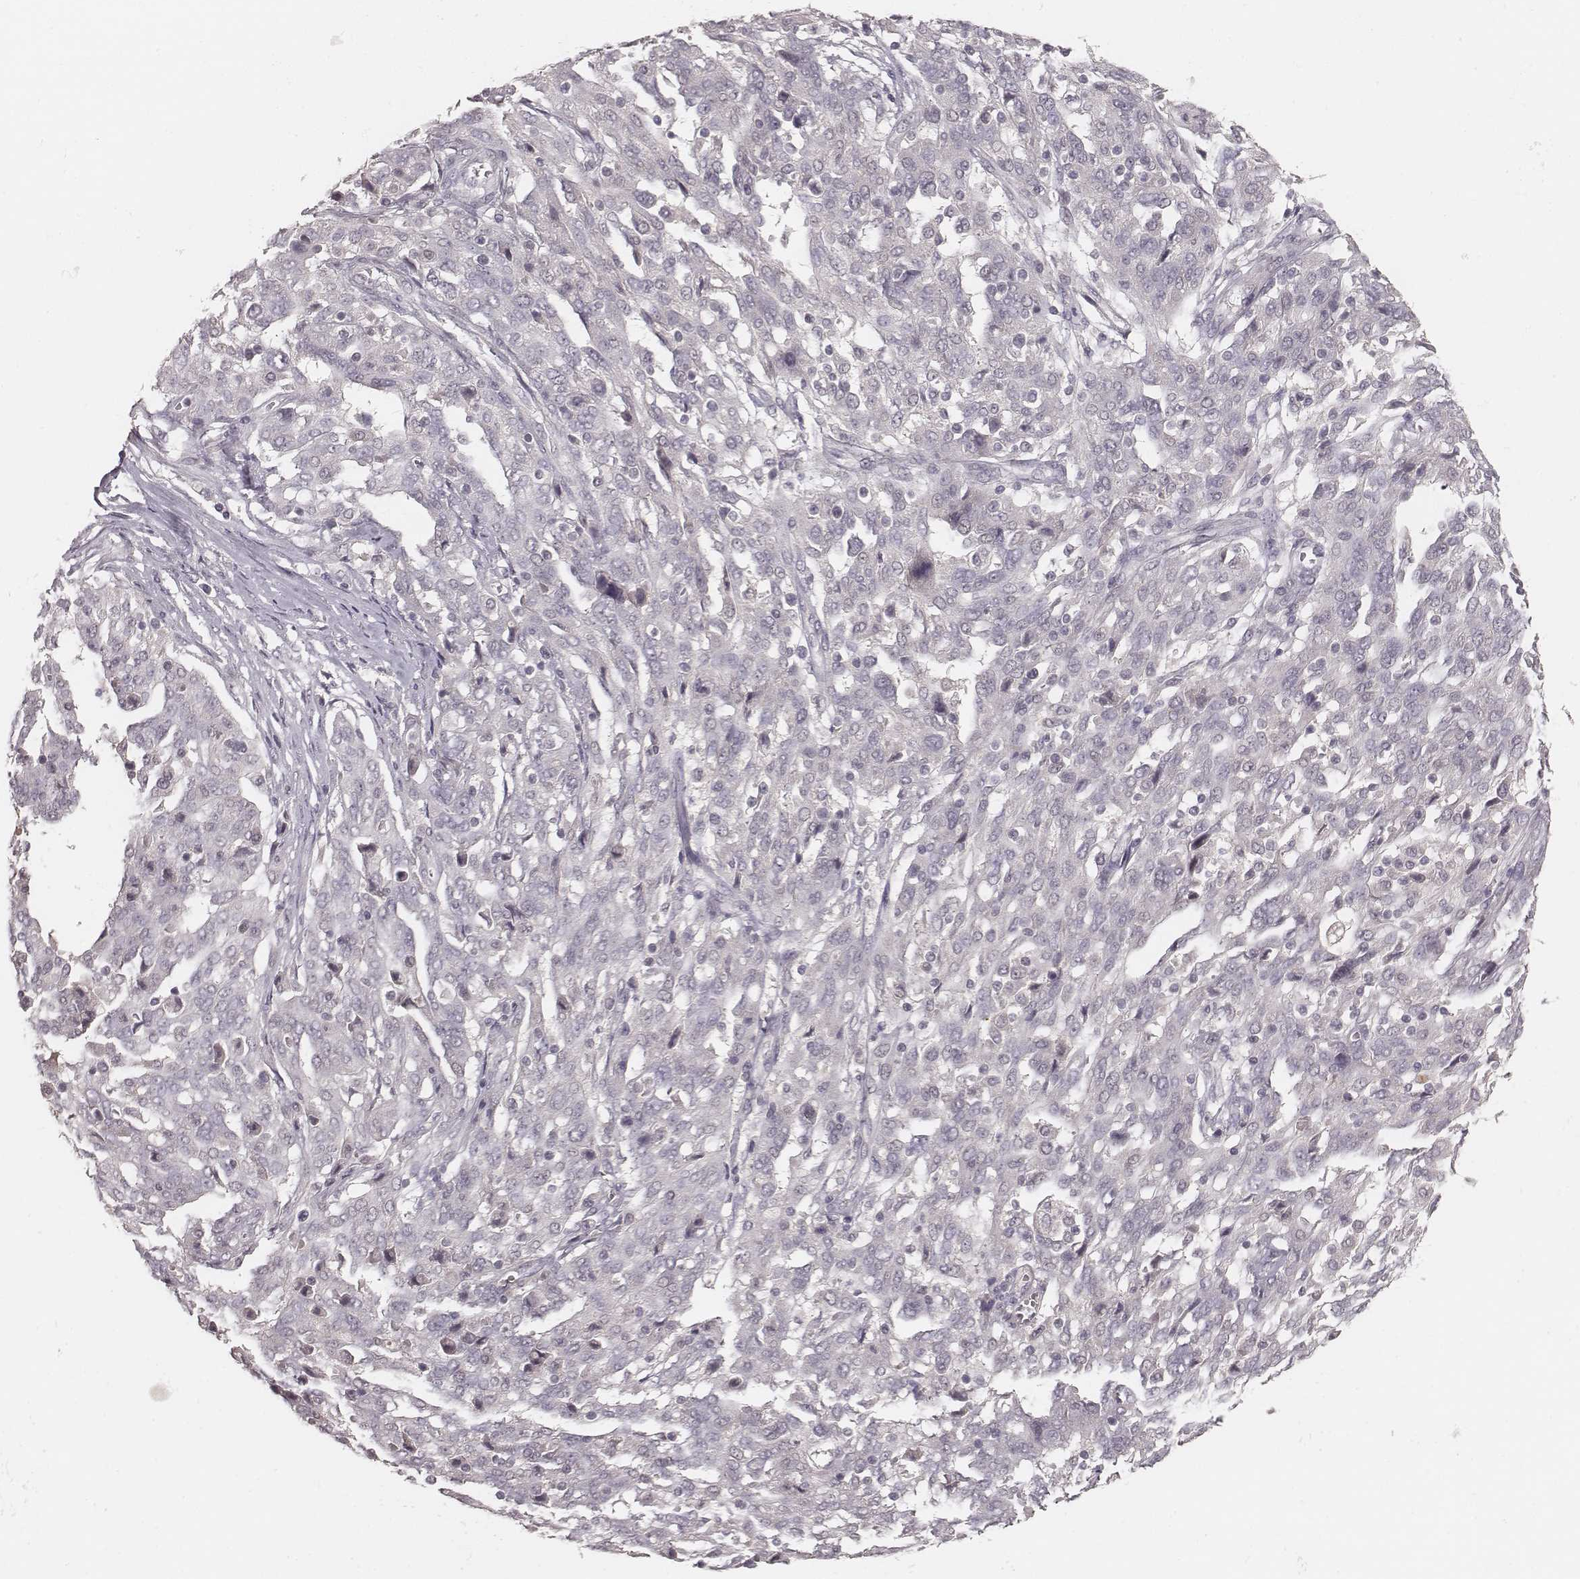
{"staining": {"intensity": "negative", "quantity": "none", "location": "none"}, "tissue": "ovarian cancer", "cell_type": "Tumor cells", "image_type": "cancer", "snomed": [{"axis": "morphology", "description": "Cystadenocarcinoma, serous, NOS"}, {"axis": "topography", "description": "Ovary"}], "caption": "This is an immunohistochemistry (IHC) image of human ovarian cancer. There is no expression in tumor cells.", "gene": "LY6K", "patient": {"sex": "female", "age": 67}}